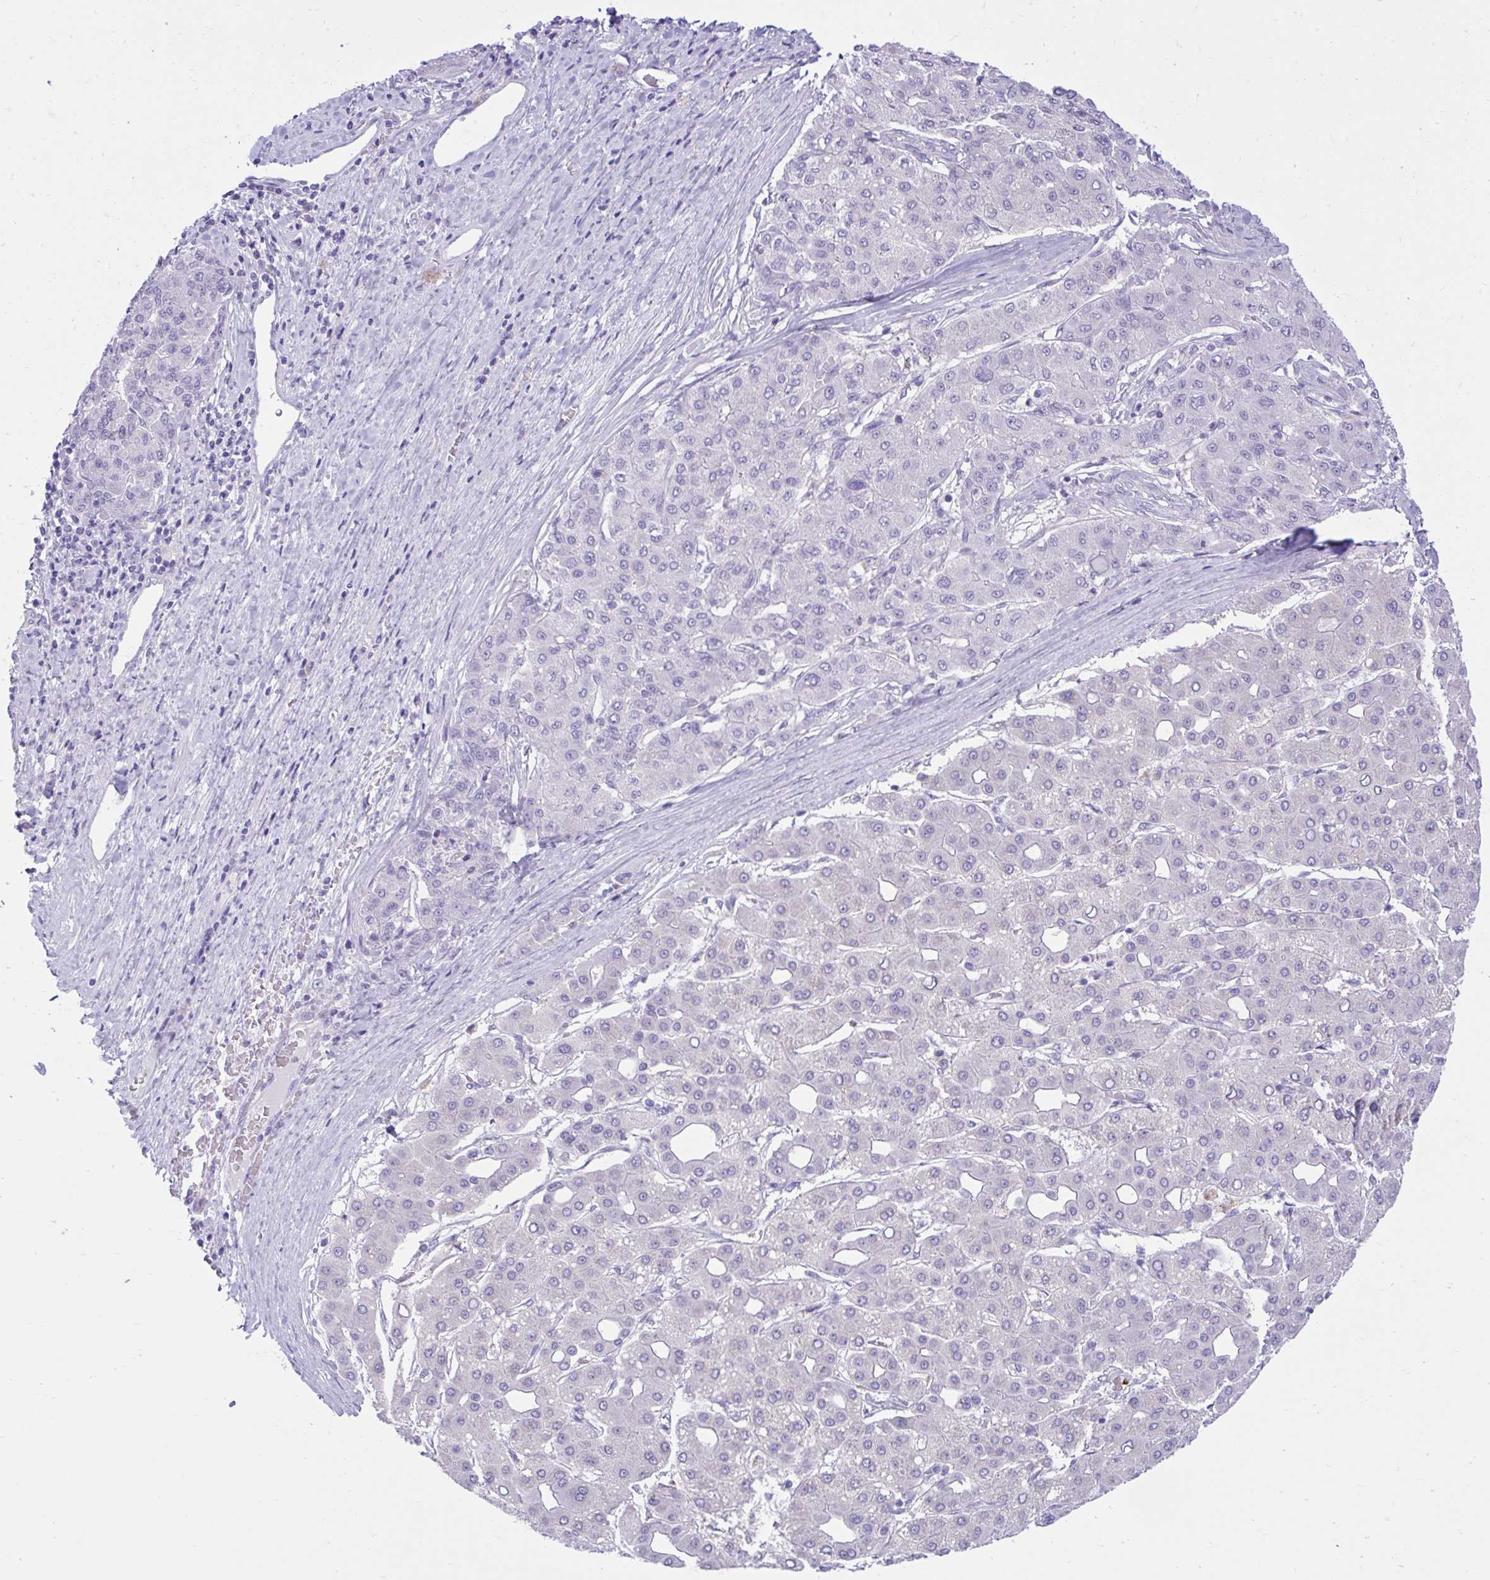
{"staining": {"intensity": "negative", "quantity": "none", "location": "none"}, "tissue": "liver cancer", "cell_type": "Tumor cells", "image_type": "cancer", "snomed": [{"axis": "morphology", "description": "Carcinoma, Hepatocellular, NOS"}, {"axis": "topography", "description": "Liver"}], "caption": "Tumor cells show no significant expression in liver cancer (hepatocellular carcinoma).", "gene": "PLEKHH1", "patient": {"sex": "male", "age": 65}}